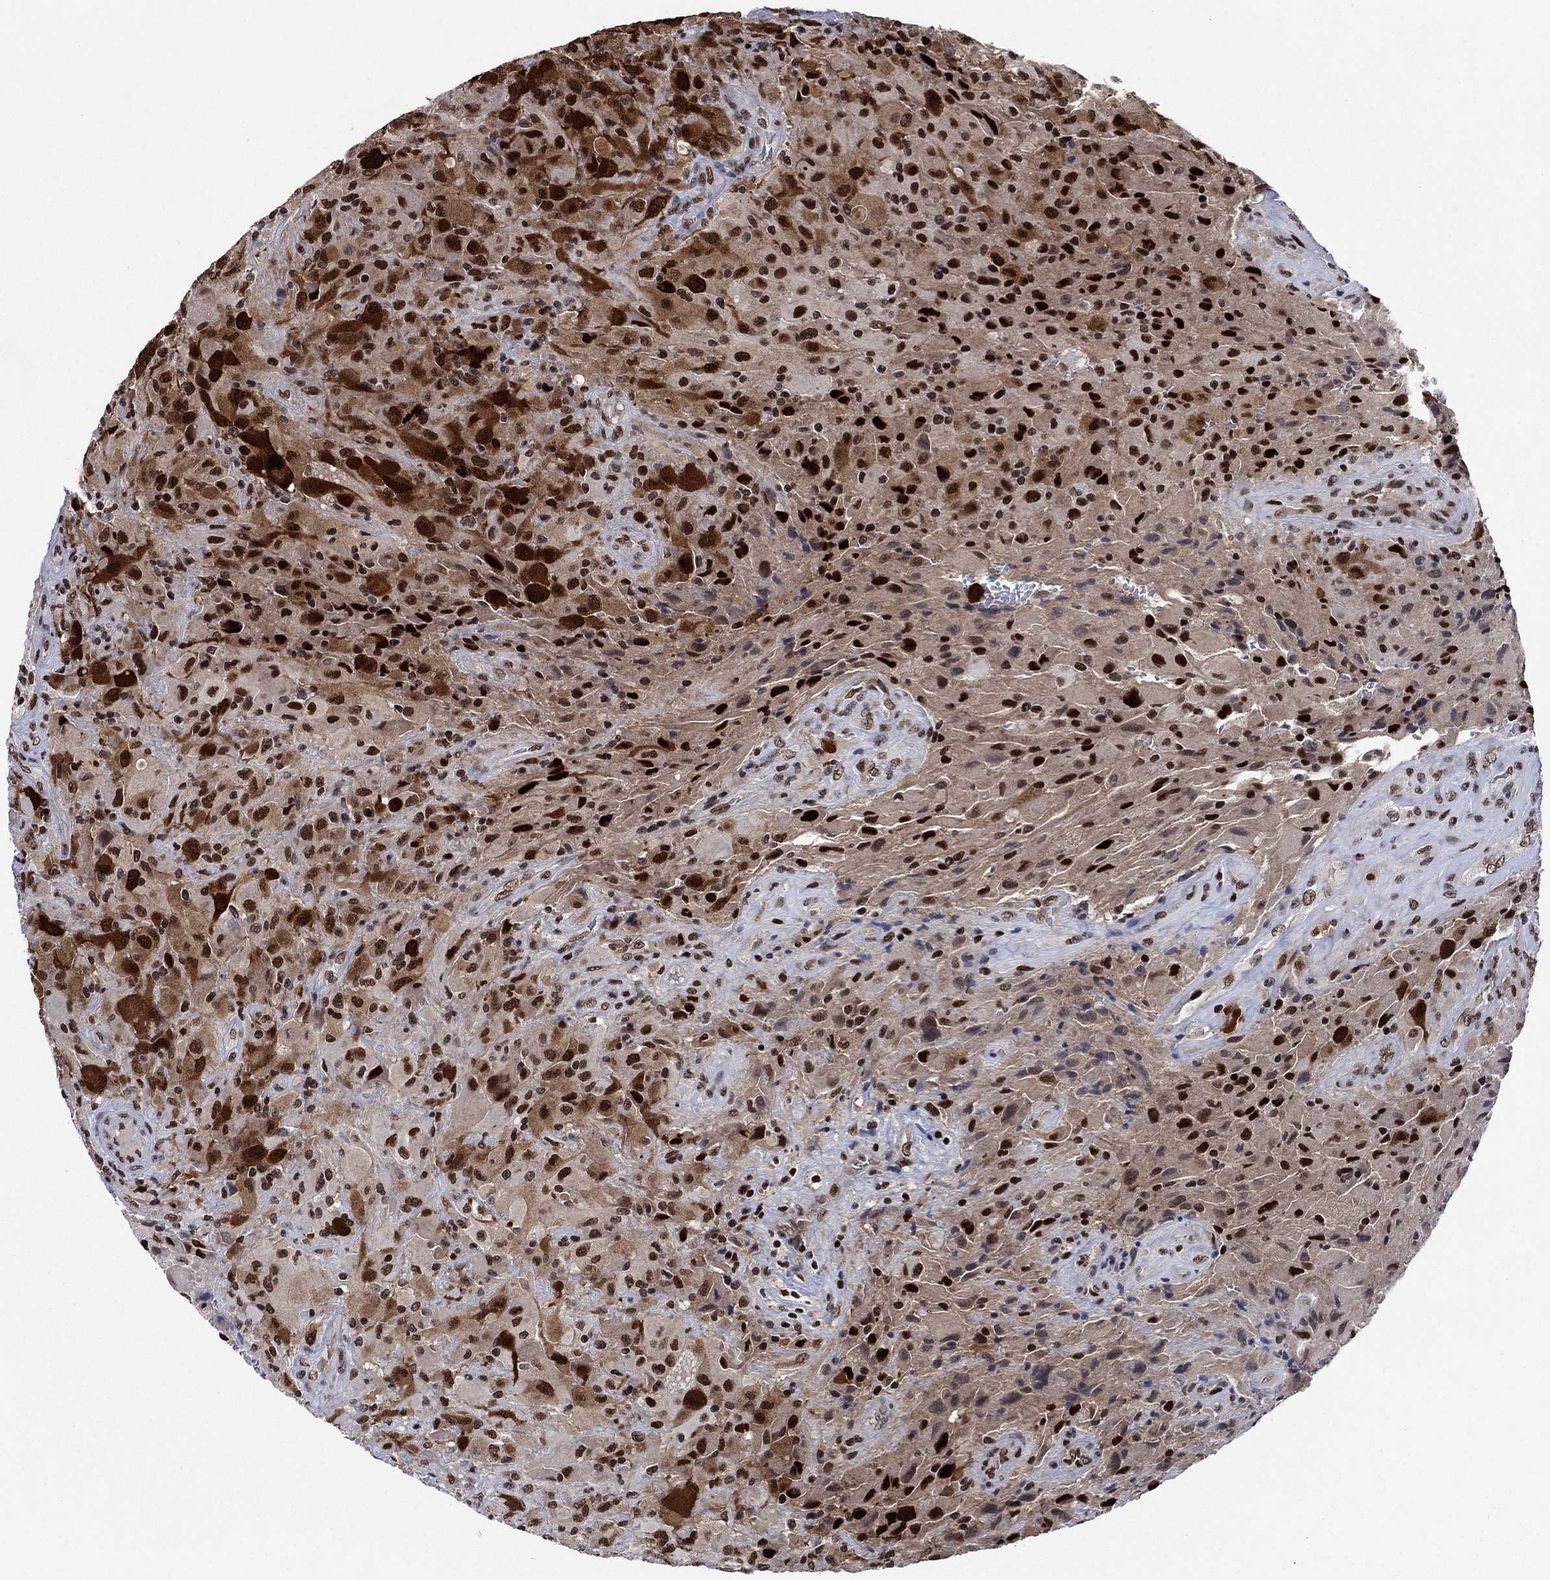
{"staining": {"intensity": "strong", "quantity": ">75%", "location": "nuclear"}, "tissue": "glioma", "cell_type": "Tumor cells", "image_type": "cancer", "snomed": [{"axis": "morphology", "description": "Glioma, malignant, High grade"}, {"axis": "topography", "description": "Cerebral cortex"}], "caption": "High-grade glioma (malignant) was stained to show a protein in brown. There is high levels of strong nuclear expression in approximately >75% of tumor cells.", "gene": "RPRD1B", "patient": {"sex": "male", "age": 35}}